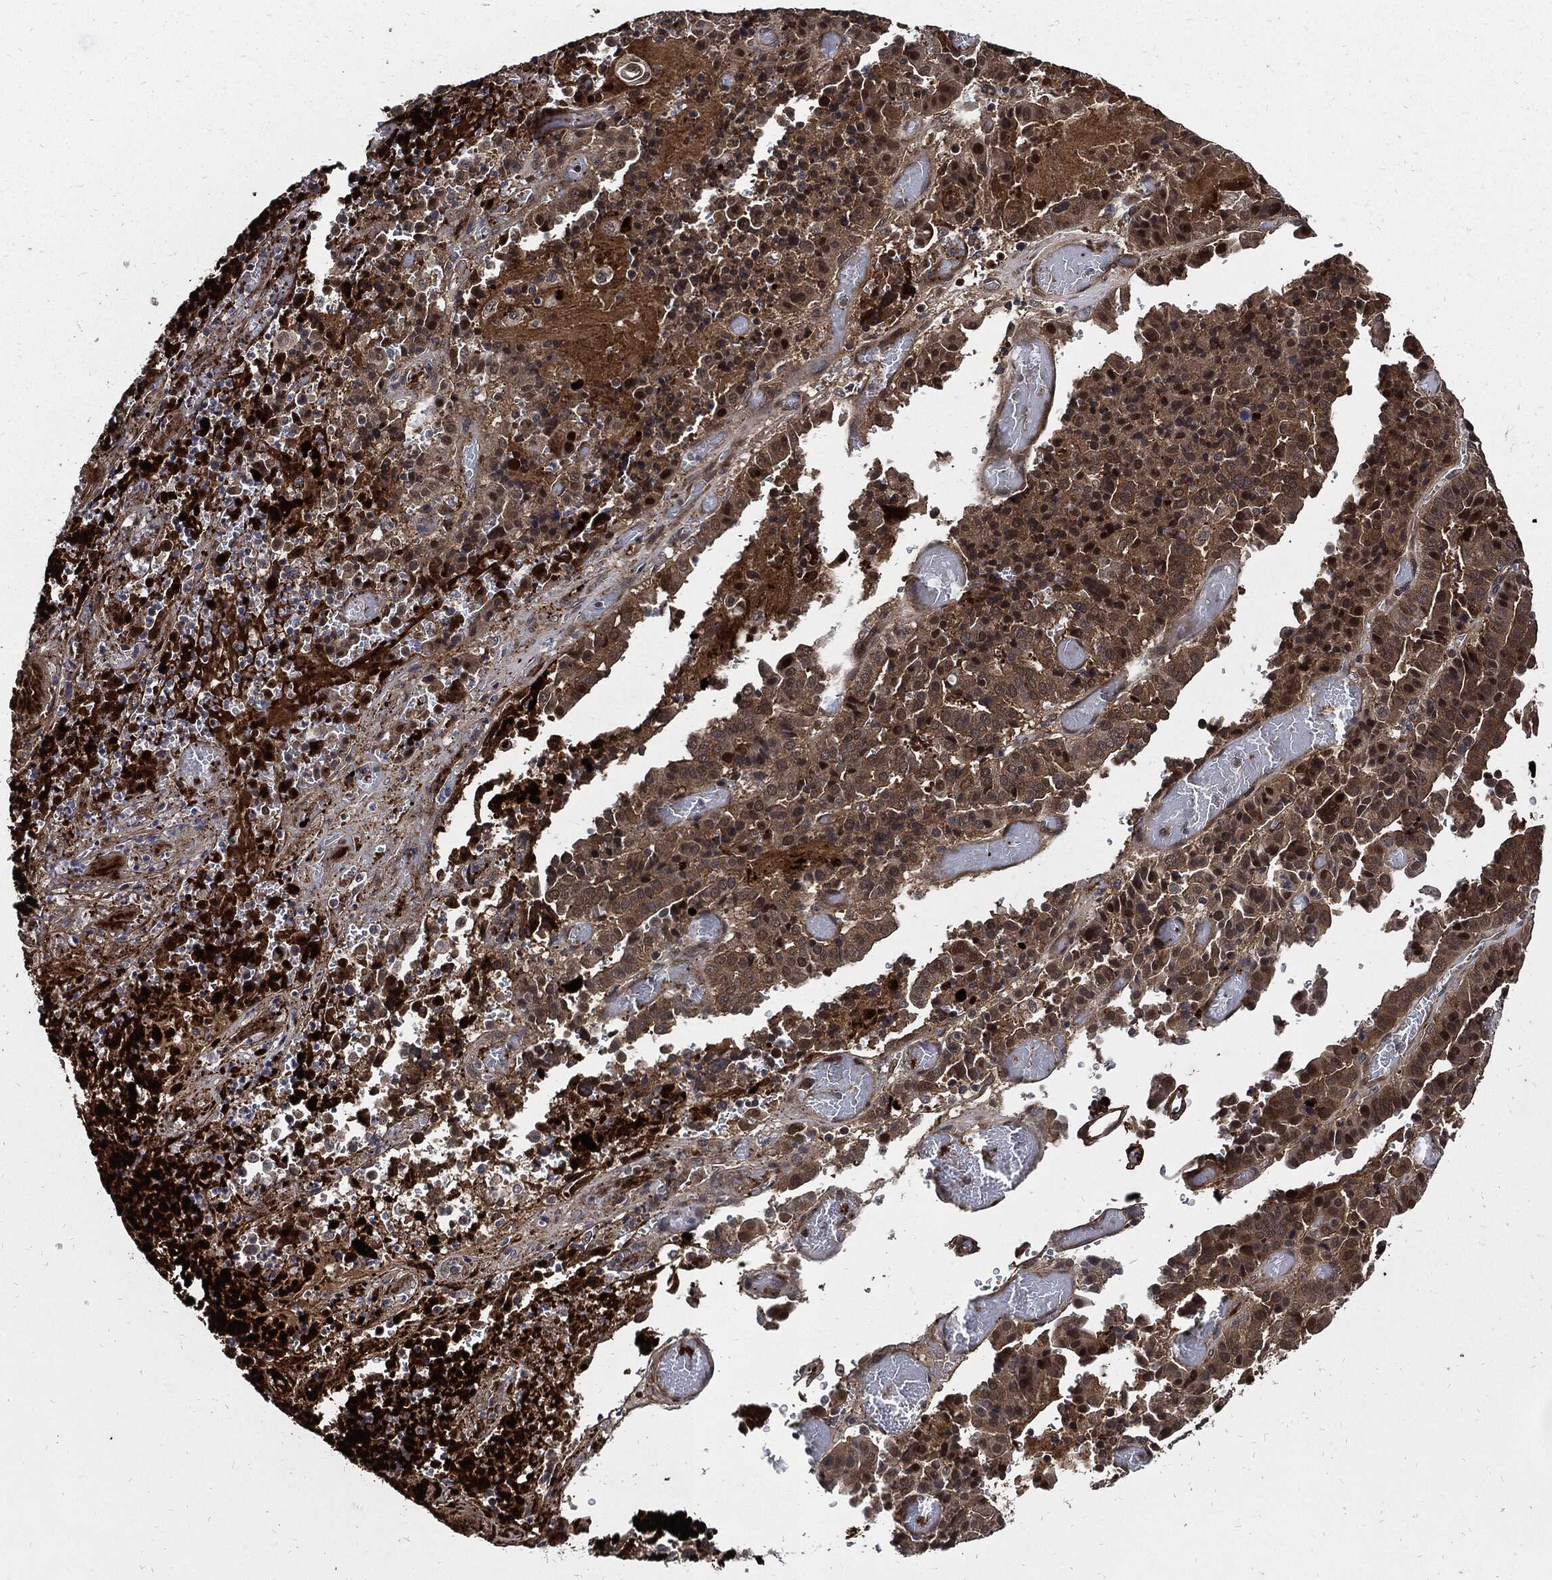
{"staining": {"intensity": "strong", "quantity": "25%-75%", "location": "cytoplasmic/membranous"}, "tissue": "stomach cancer", "cell_type": "Tumor cells", "image_type": "cancer", "snomed": [{"axis": "morphology", "description": "Adenocarcinoma, NOS"}, {"axis": "topography", "description": "Stomach"}], "caption": "Tumor cells display high levels of strong cytoplasmic/membranous expression in about 25%-75% of cells in human stomach cancer.", "gene": "CLU", "patient": {"sex": "male", "age": 48}}